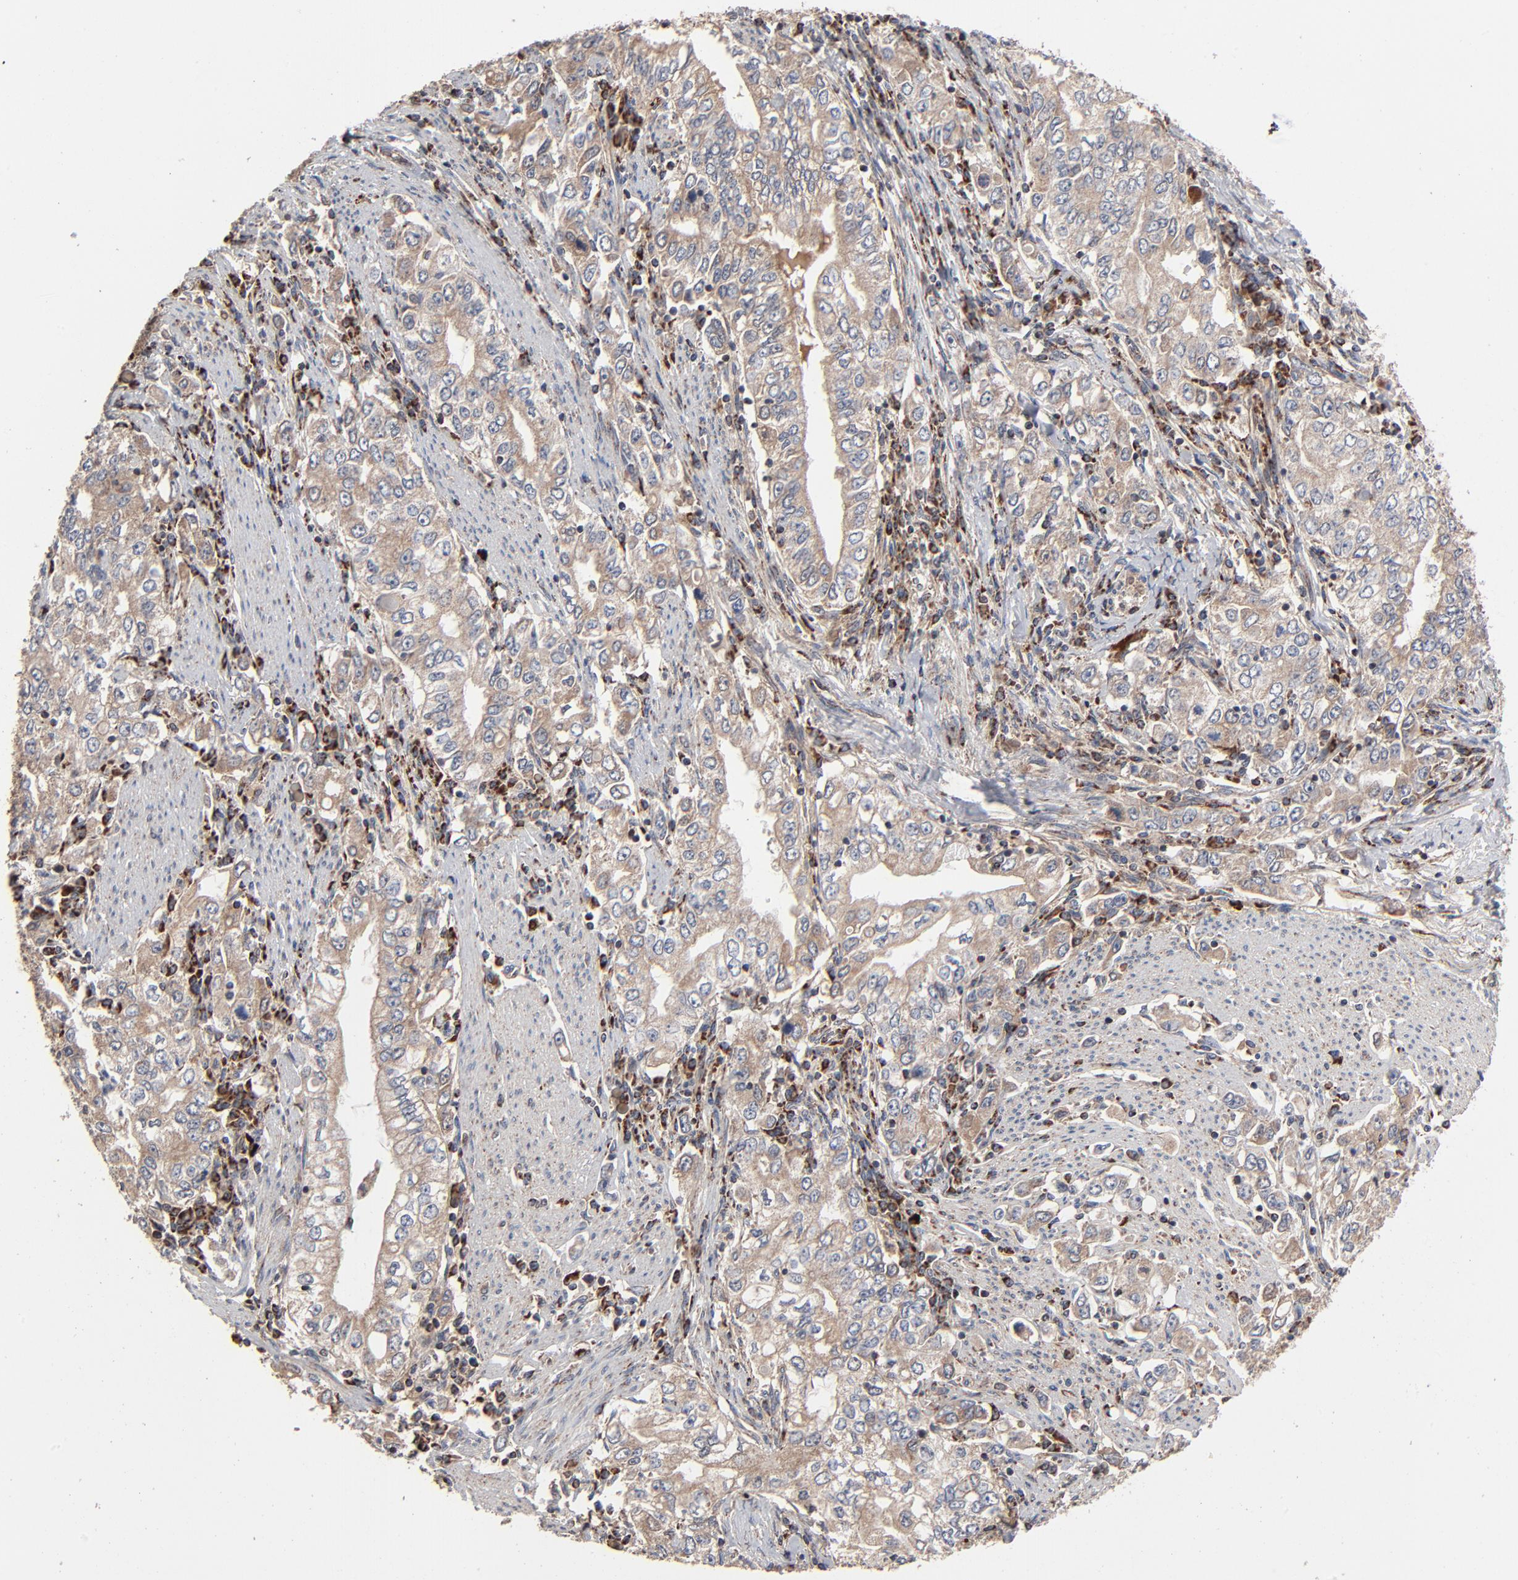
{"staining": {"intensity": "moderate", "quantity": ">75%", "location": "cytoplasmic/membranous"}, "tissue": "stomach cancer", "cell_type": "Tumor cells", "image_type": "cancer", "snomed": [{"axis": "morphology", "description": "Adenocarcinoma, NOS"}, {"axis": "topography", "description": "Stomach, lower"}], "caption": "A brown stain shows moderate cytoplasmic/membranous positivity of a protein in human stomach cancer (adenocarcinoma) tumor cells. (brown staining indicates protein expression, while blue staining denotes nuclei).", "gene": "ABLIM3", "patient": {"sex": "female", "age": 72}}